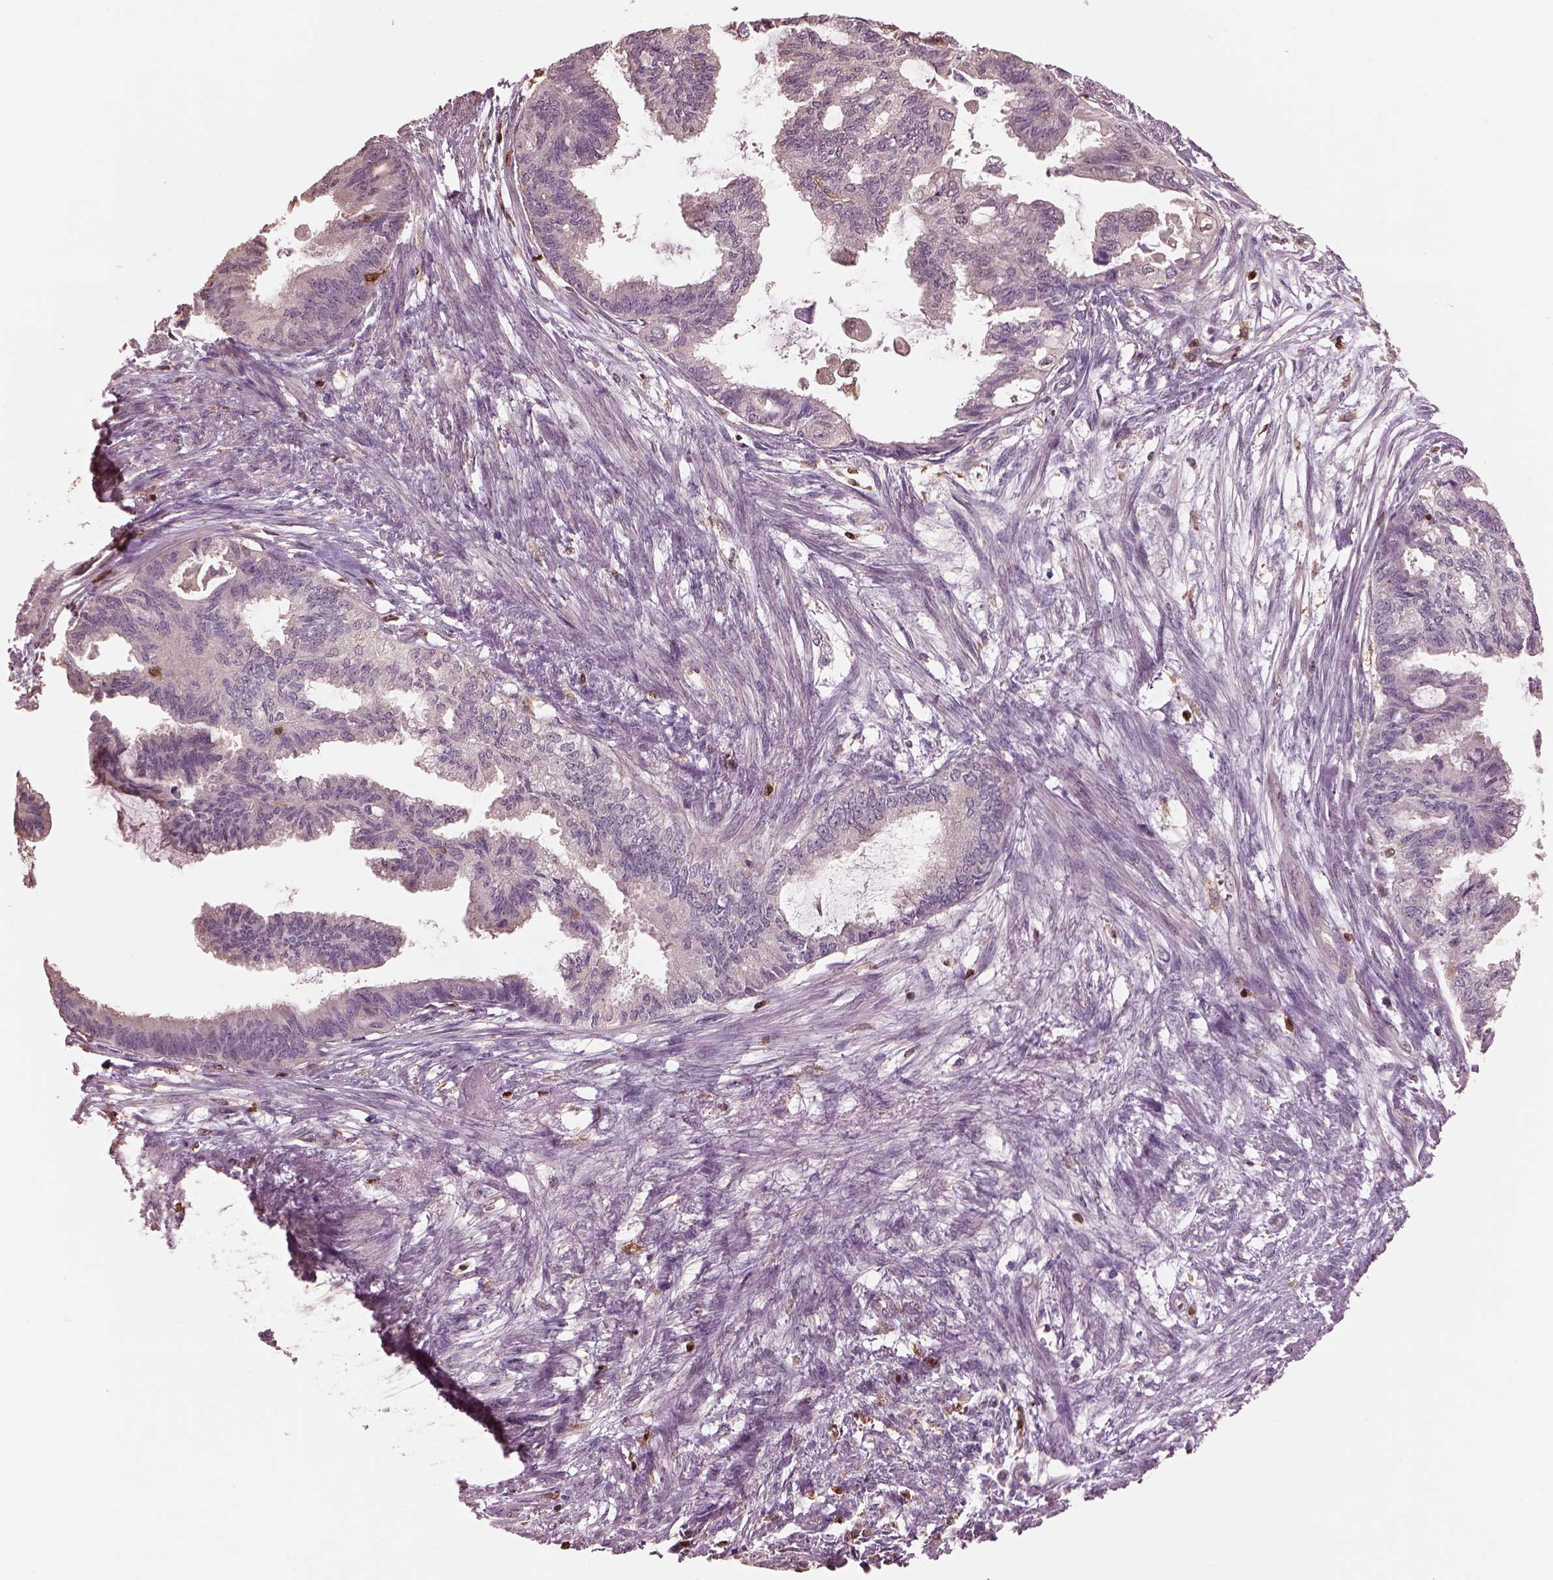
{"staining": {"intensity": "weak", "quantity": ">75%", "location": "cytoplasmic/membranous"}, "tissue": "endometrial cancer", "cell_type": "Tumor cells", "image_type": "cancer", "snomed": [{"axis": "morphology", "description": "Adenocarcinoma, NOS"}, {"axis": "topography", "description": "Endometrium"}], "caption": "Endometrial cancer (adenocarcinoma) stained with a protein marker displays weak staining in tumor cells.", "gene": "IL31RA", "patient": {"sex": "female", "age": 86}}